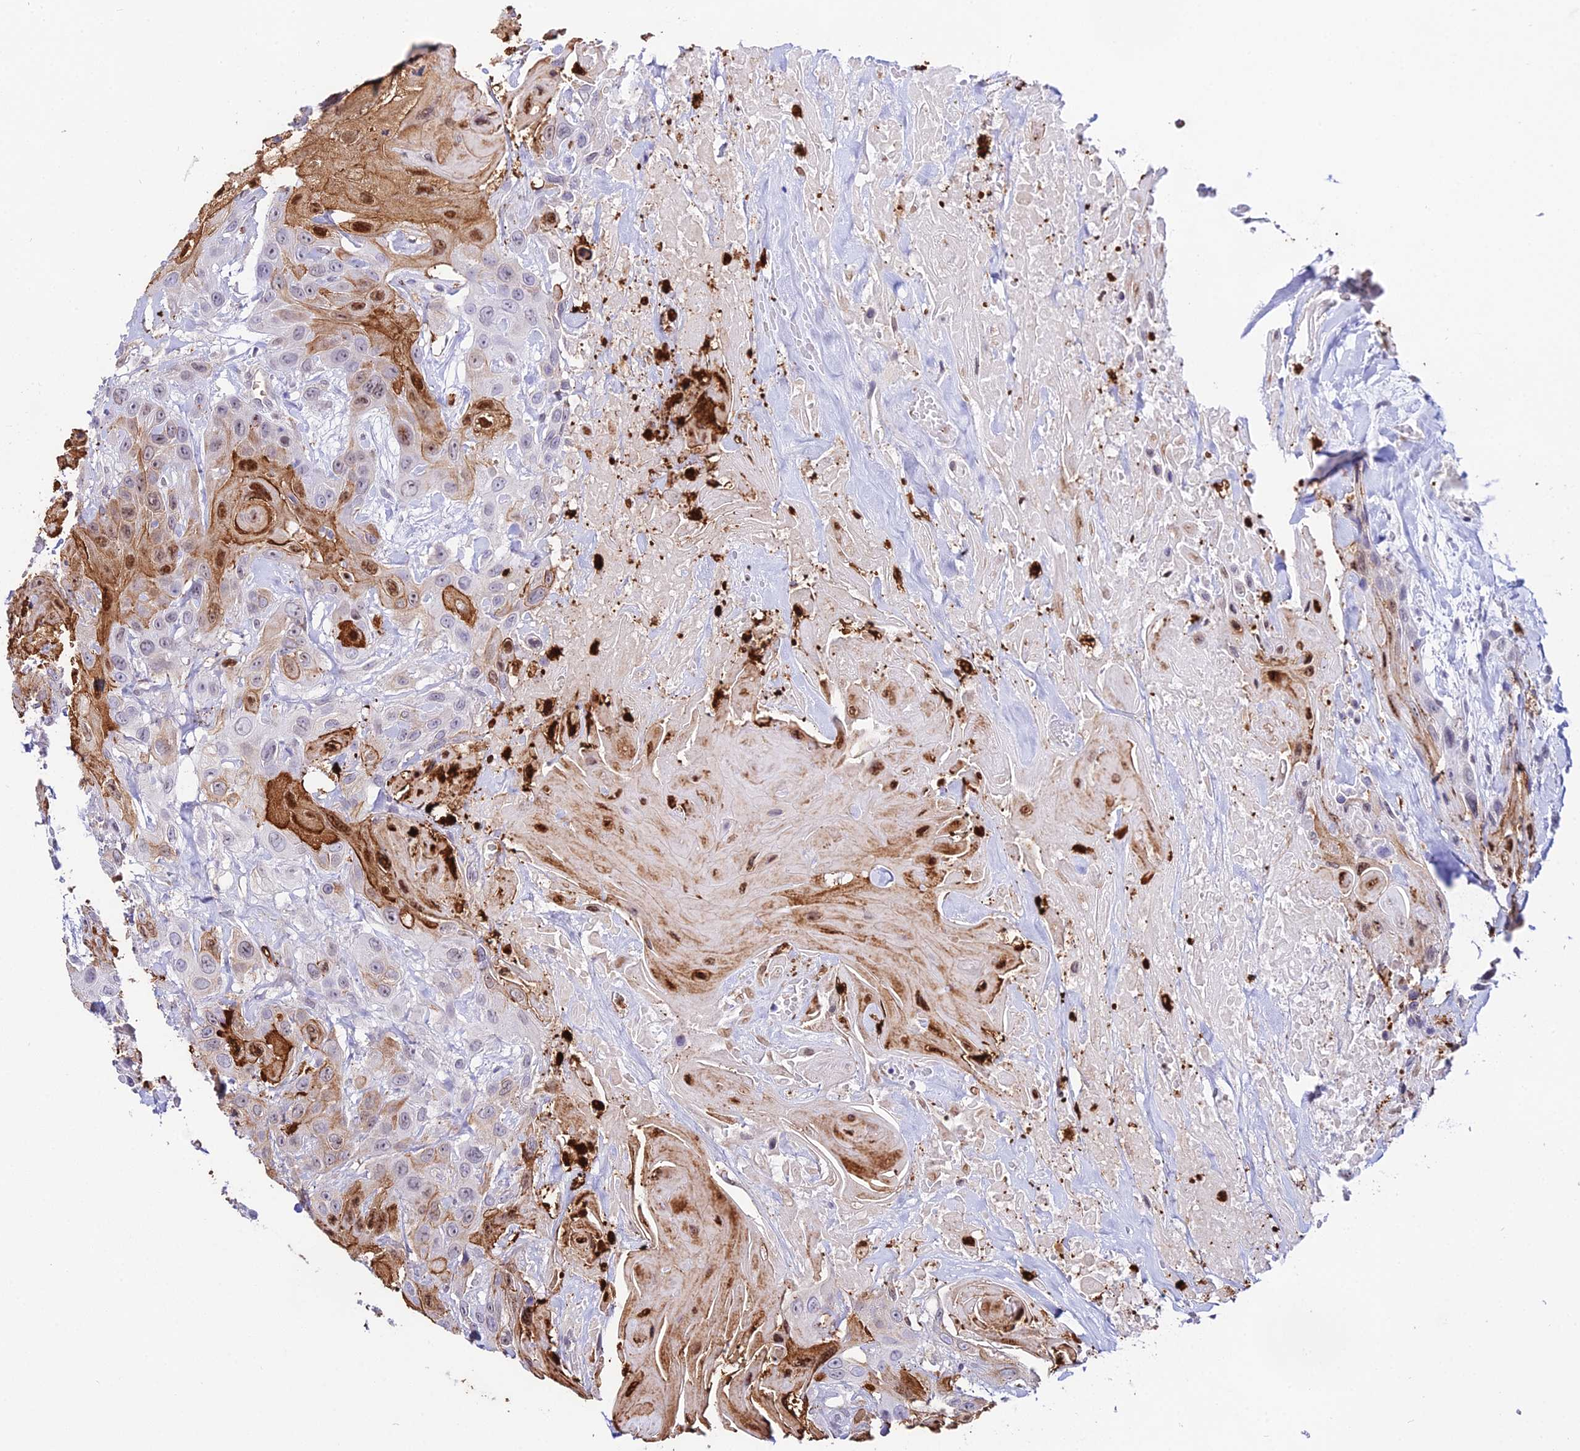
{"staining": {"intensity": "moderate", "quantity": "<25%", "location": "cytoplasmic/membranous,nuclear"}, "tissue": "head and neck cancer", "cell_type": "Tumor cells", "image_type": "cancer", "snomed": [{"axis": "morphology", "description": "Squamous cell carcinoma, NOS"}, {"axis": "topography", "description": "Head-Neck"}], "caption": "A photomicrograph showing moderate cytoplasmic/membranous and nuclear staining in approximately <25% of tumor cells in head and neck cancer, as visualized by brown immunohistochemical staining.", "gene": "MCM10", "patient": {"sex": "male", "age": 81}}